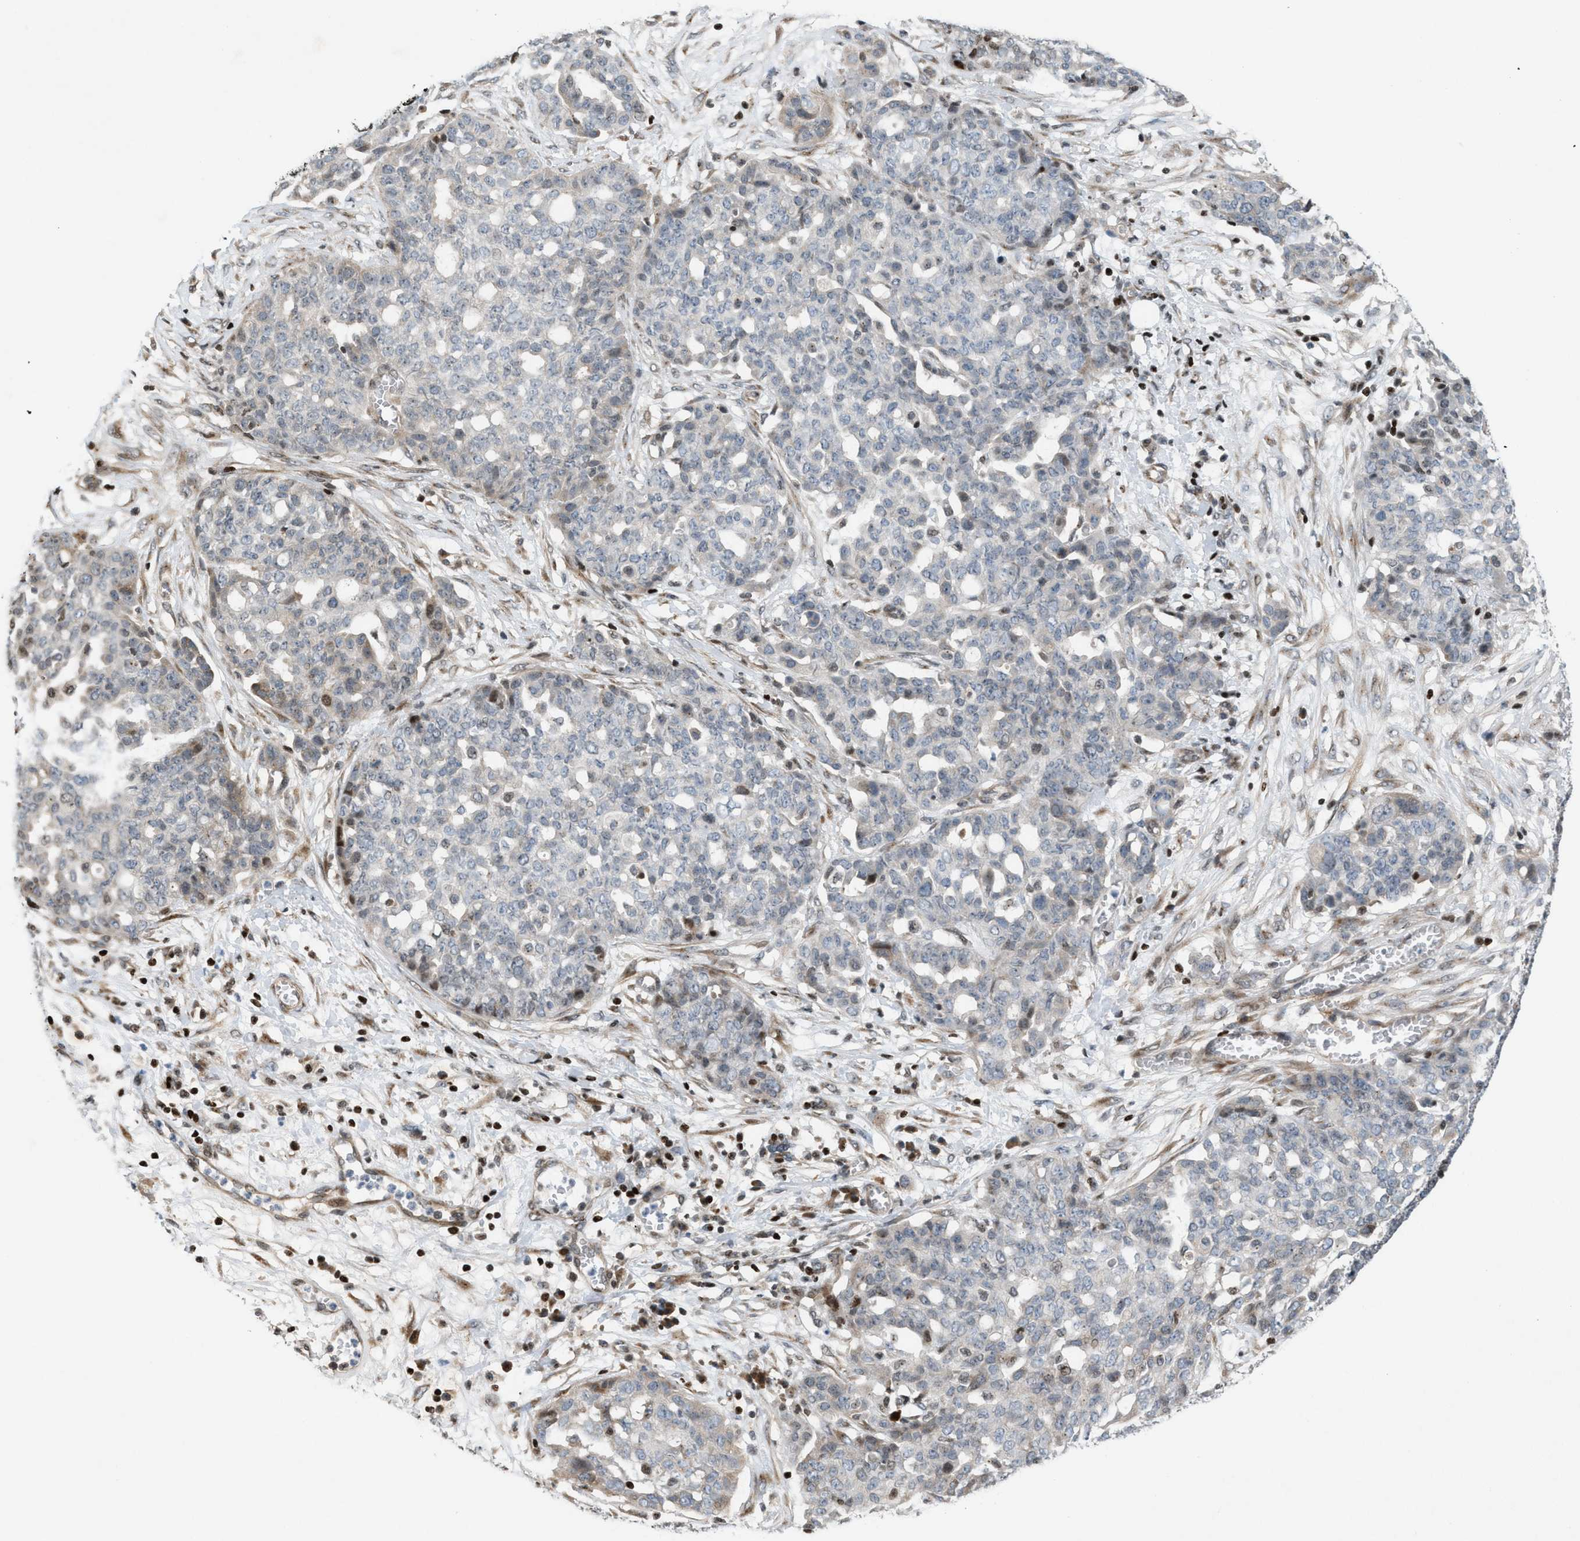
{"staining": {"intensity": "negative", "quantity": "none", "location": "none"}, "tissue": "ovarian cancer", "cell_type": "Tumor cells", "image_type": "cancer", "snomed": [{"axis": "morphology", "description": "Cystadenocarcinoma, serous, NOS"}, {"axis": "topography", "description": "Soft tissue"}, {"axis": "topography", "description": "Ovary"}], "caption": "Tumor cells show no significant protein staining in serous cystadenocarcinoma (ovarian).", "gene": "ZNF276", "patient": {"sex": "female", "age": 57}}